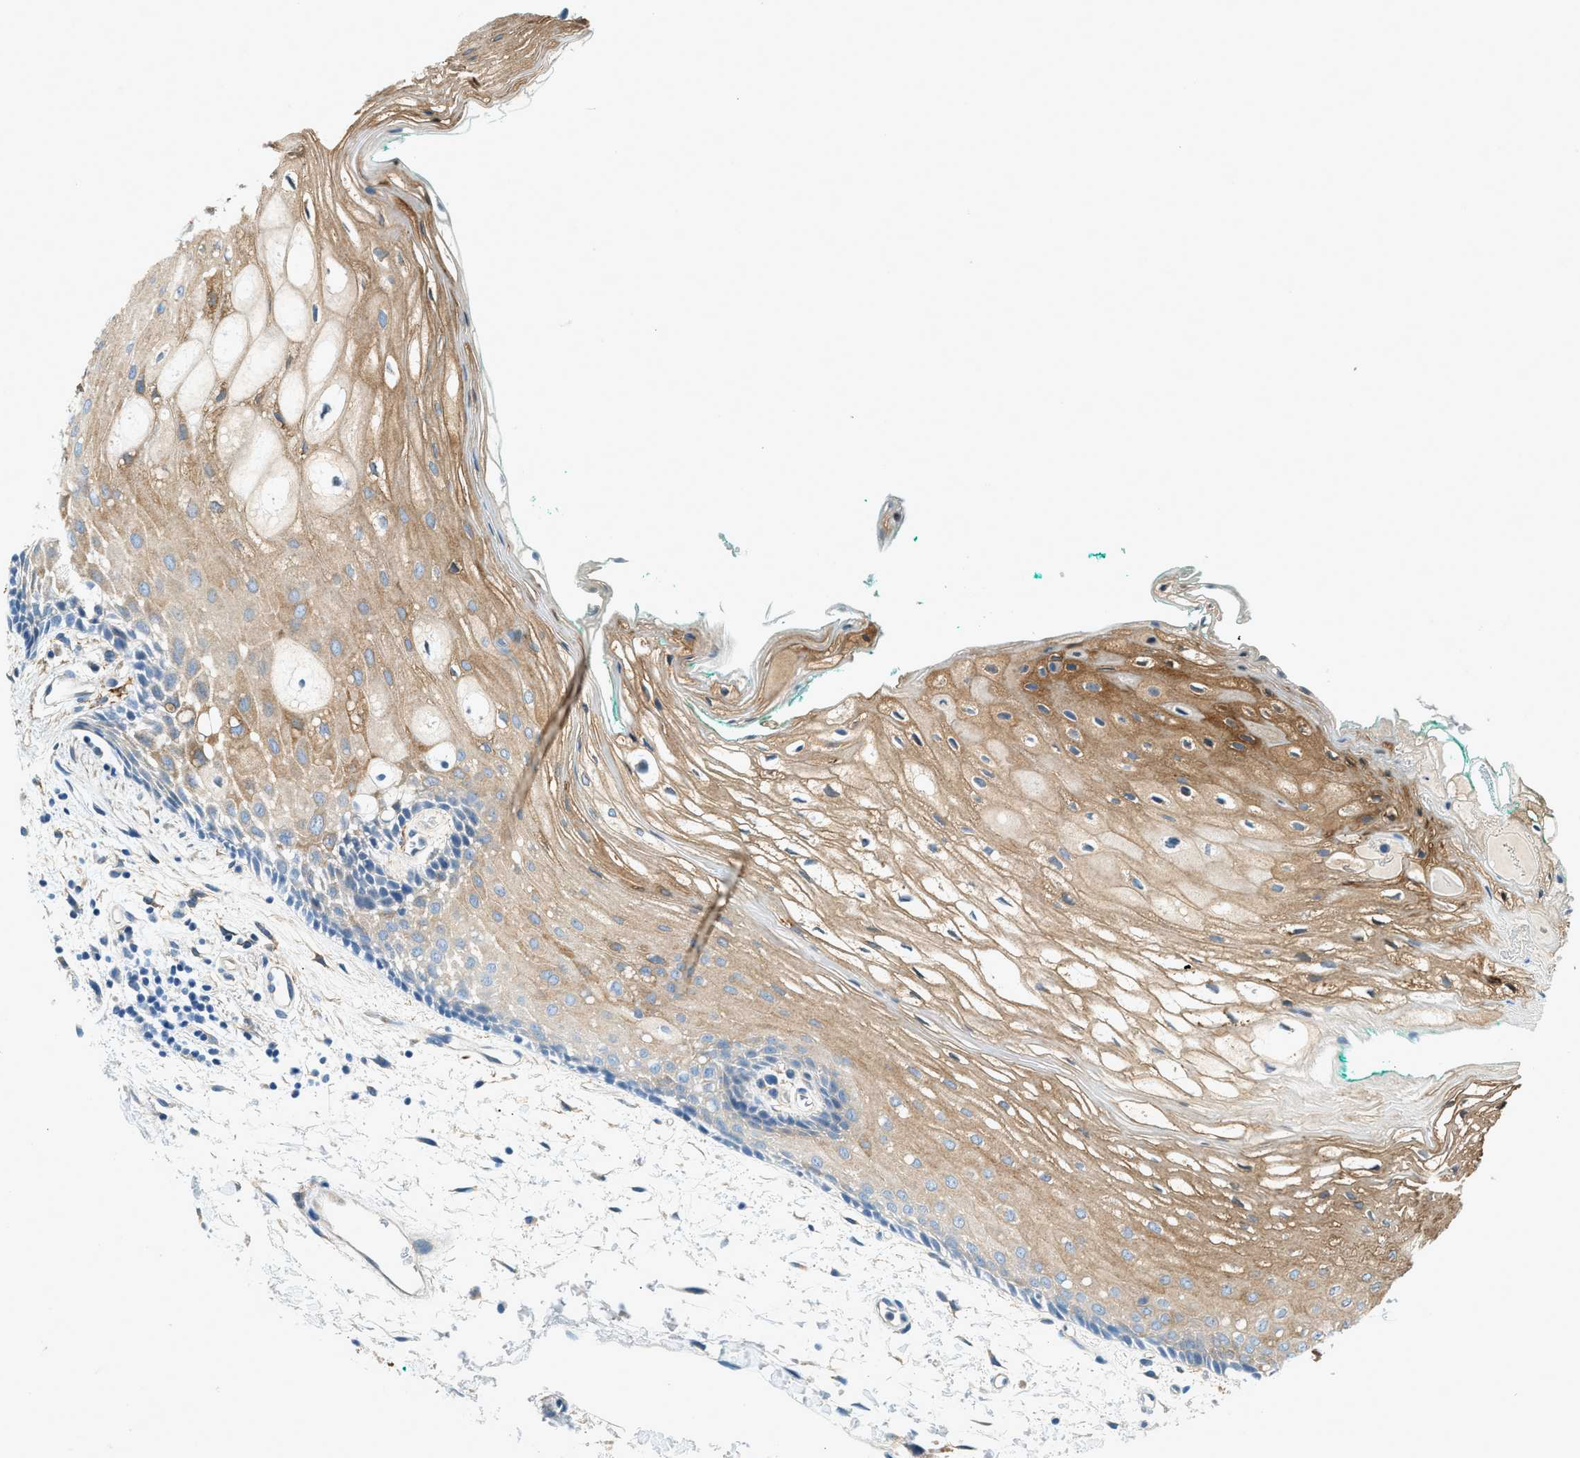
{"staining": {"intensity": "moderate", "quantity": ">75%", "location": "cytoplasmic/membranous"}, "tissue": "oral mucosa", "cell_type": "Squamous epithelial cells", "image_type": "normal", "snomed": [{"axis": "morphology", "description": "Normal tissue, NOS"}, {"axis": "topography", "description": "Skeletal muscle"}, {"axis": "topography", "description": "Oral tissue"}, {"axis": "topography", "description": "Peripheral nerve tissue"}], "caption": "Immunohistochemical staining of unremarkable oral mucosa demonstrates medium levels of moderate cytoplasmic/membranous staining in about >75% of squamous epithelial cells. (DAB (3,3'-diaminobenzidine) = brown stain, brightfield microscopy at high magnification).", "gene": "ZNF367", "patient": {"sex": "female", "age": 84}}